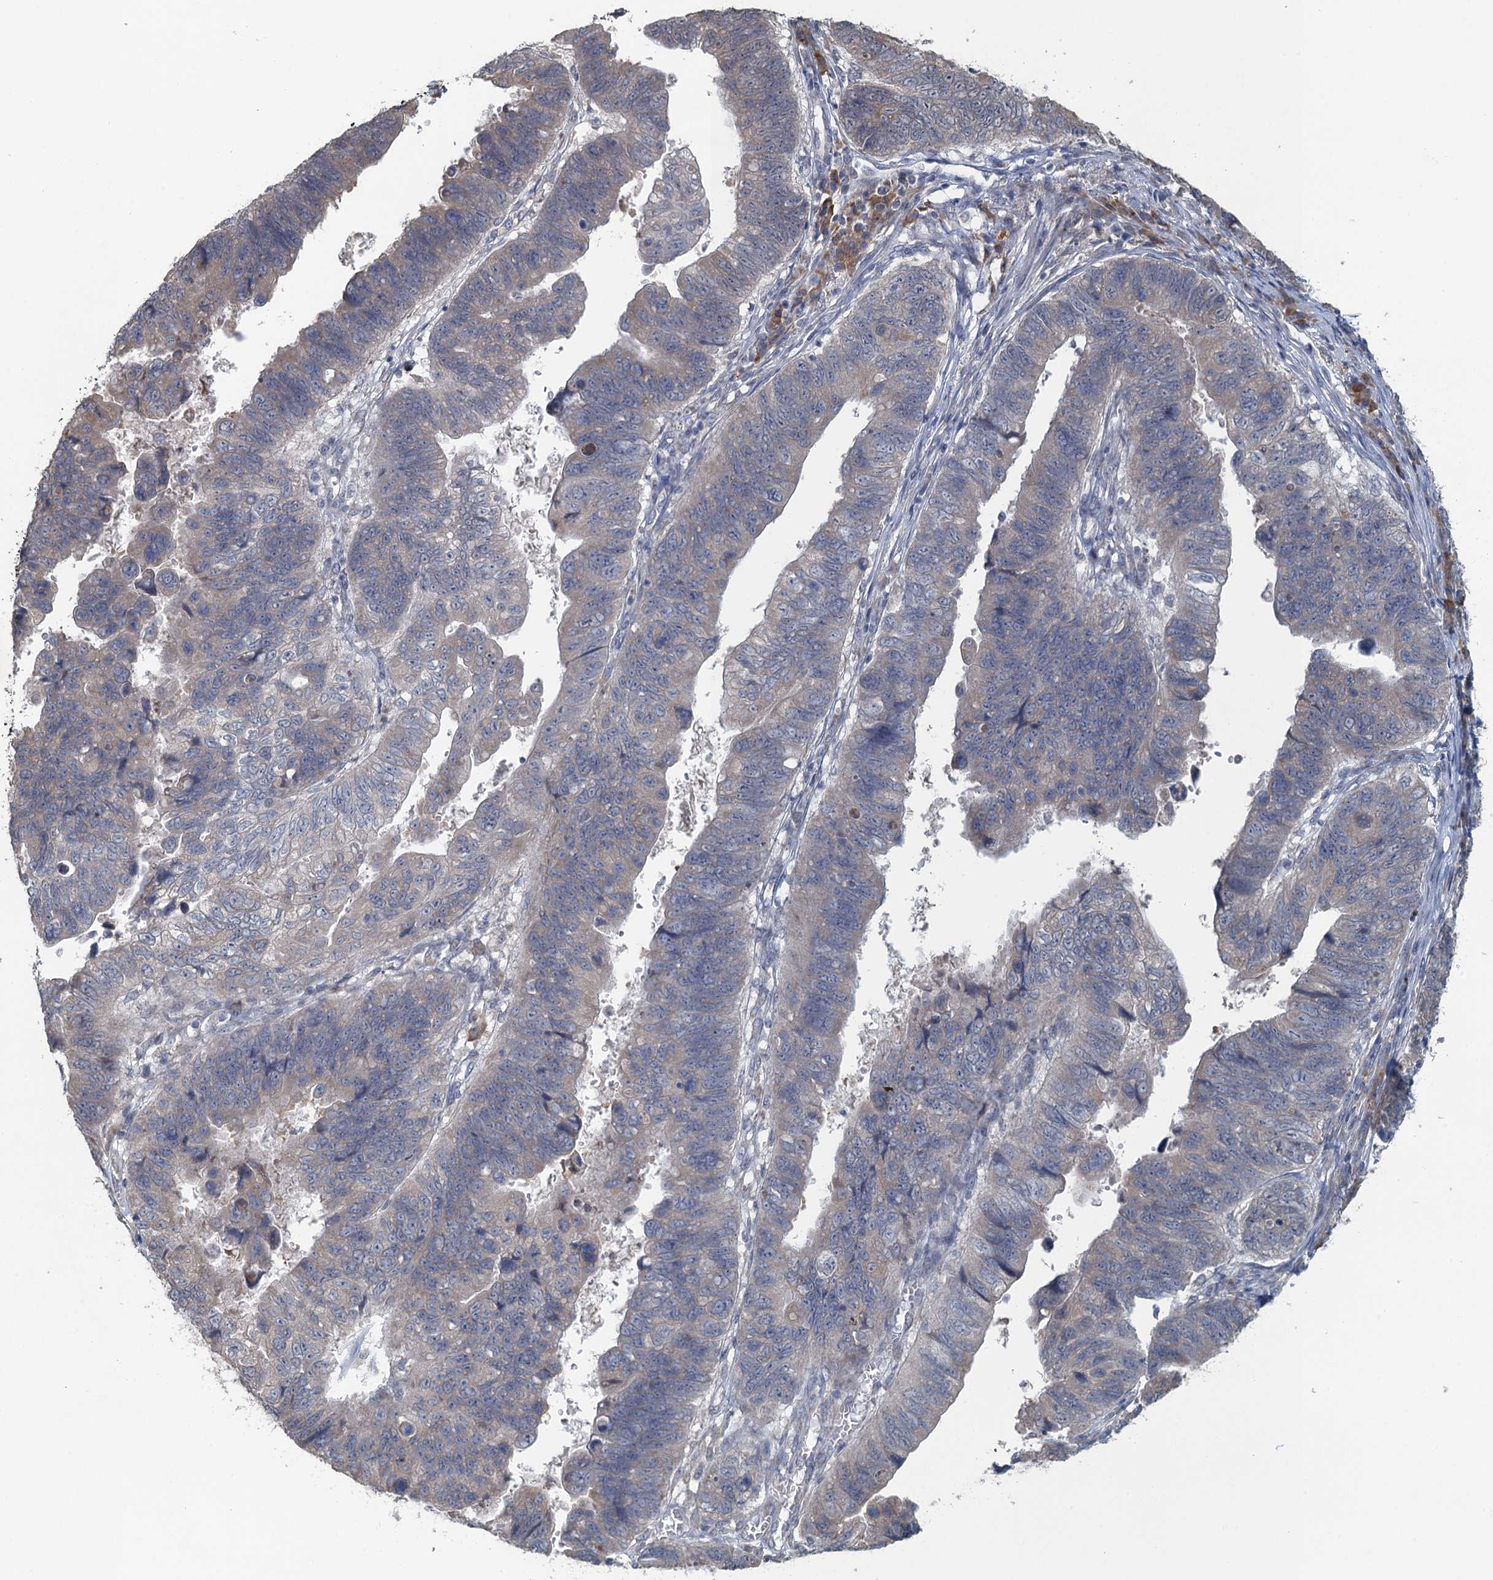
{"staining": {"intensity": "weak", "quantity": "<25%", "location": "cytoplasmic/membranous"}, "tissue": "stomach cancer", "cell_type": "Tumor cells", "image_type": "cancer", "snomed": [{"axis": "morphology", "description": "Adenocarcinoma, NOS"}, {"axis": "topography", "description": "Stomach"}], "caption": "Immunohistochemistry micrograph of stomach cancer (adenocarcinoma) stained for a protein (brown), which demonstrates no expression in tumor cells. (Brightfield microscopy of DAB (3,3'-diaminobenzidine) IHC at high magnification).", "gene": "TEX35", "patient": {"sex": "male", "age": 59}}